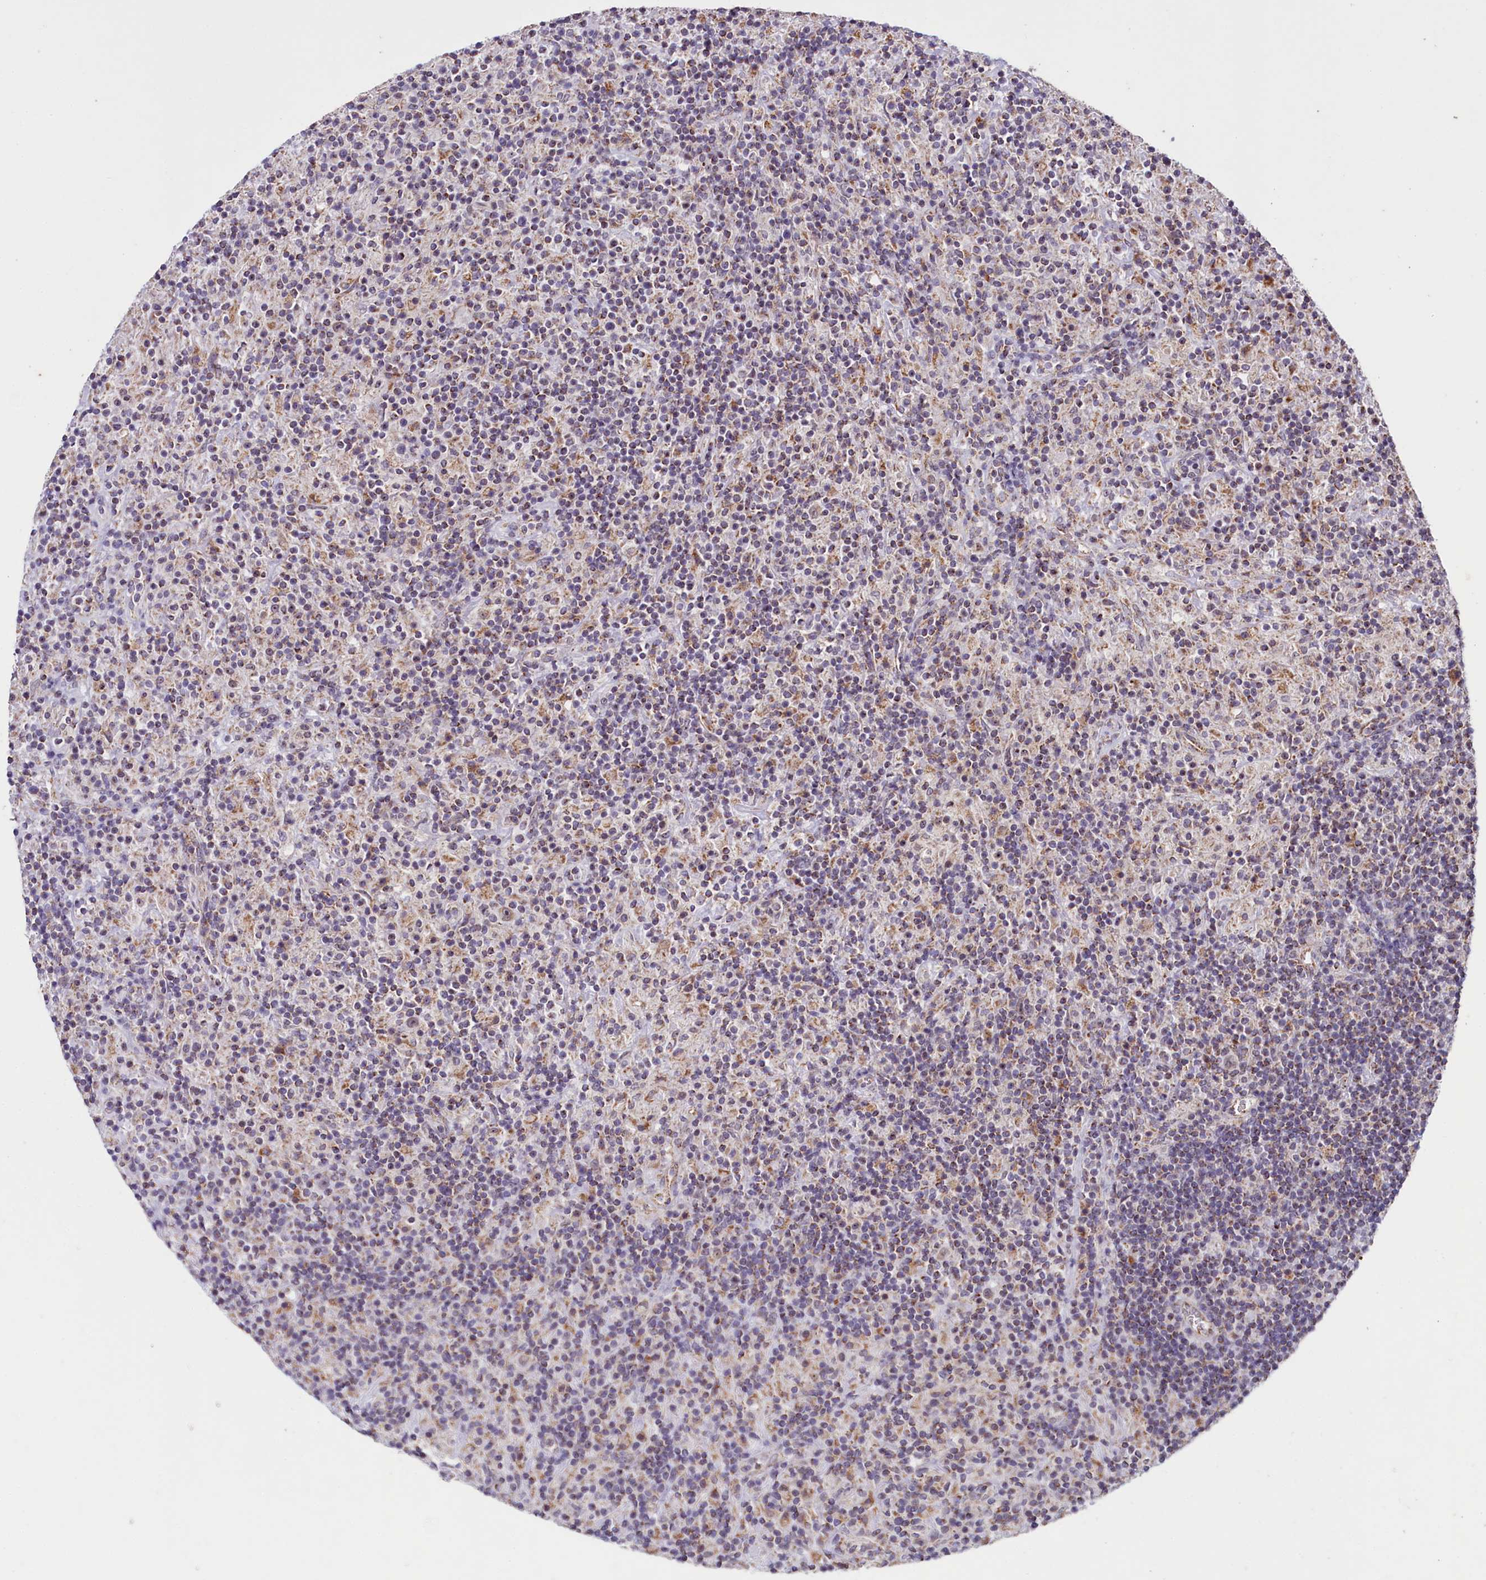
{"staining": {"intensity": "weak", "quantity": "25%-75%", "location": "nuclear"}, "tissue": "lymphoma", "cell_type": "Tumor cells", "image_type": "cancer", "snomed": [{"axis": "morphology", "description": "Hodgkin's disease, NOS"}, {"axis": "topography", "description": "Lymph node"}], "caption": "A histopathology image of lymphoma stained for a protein displays weak nuclear brown staining in tumor cells.", "gene": "PDE6D", "patient": {"sex": "male", "age": 70}}